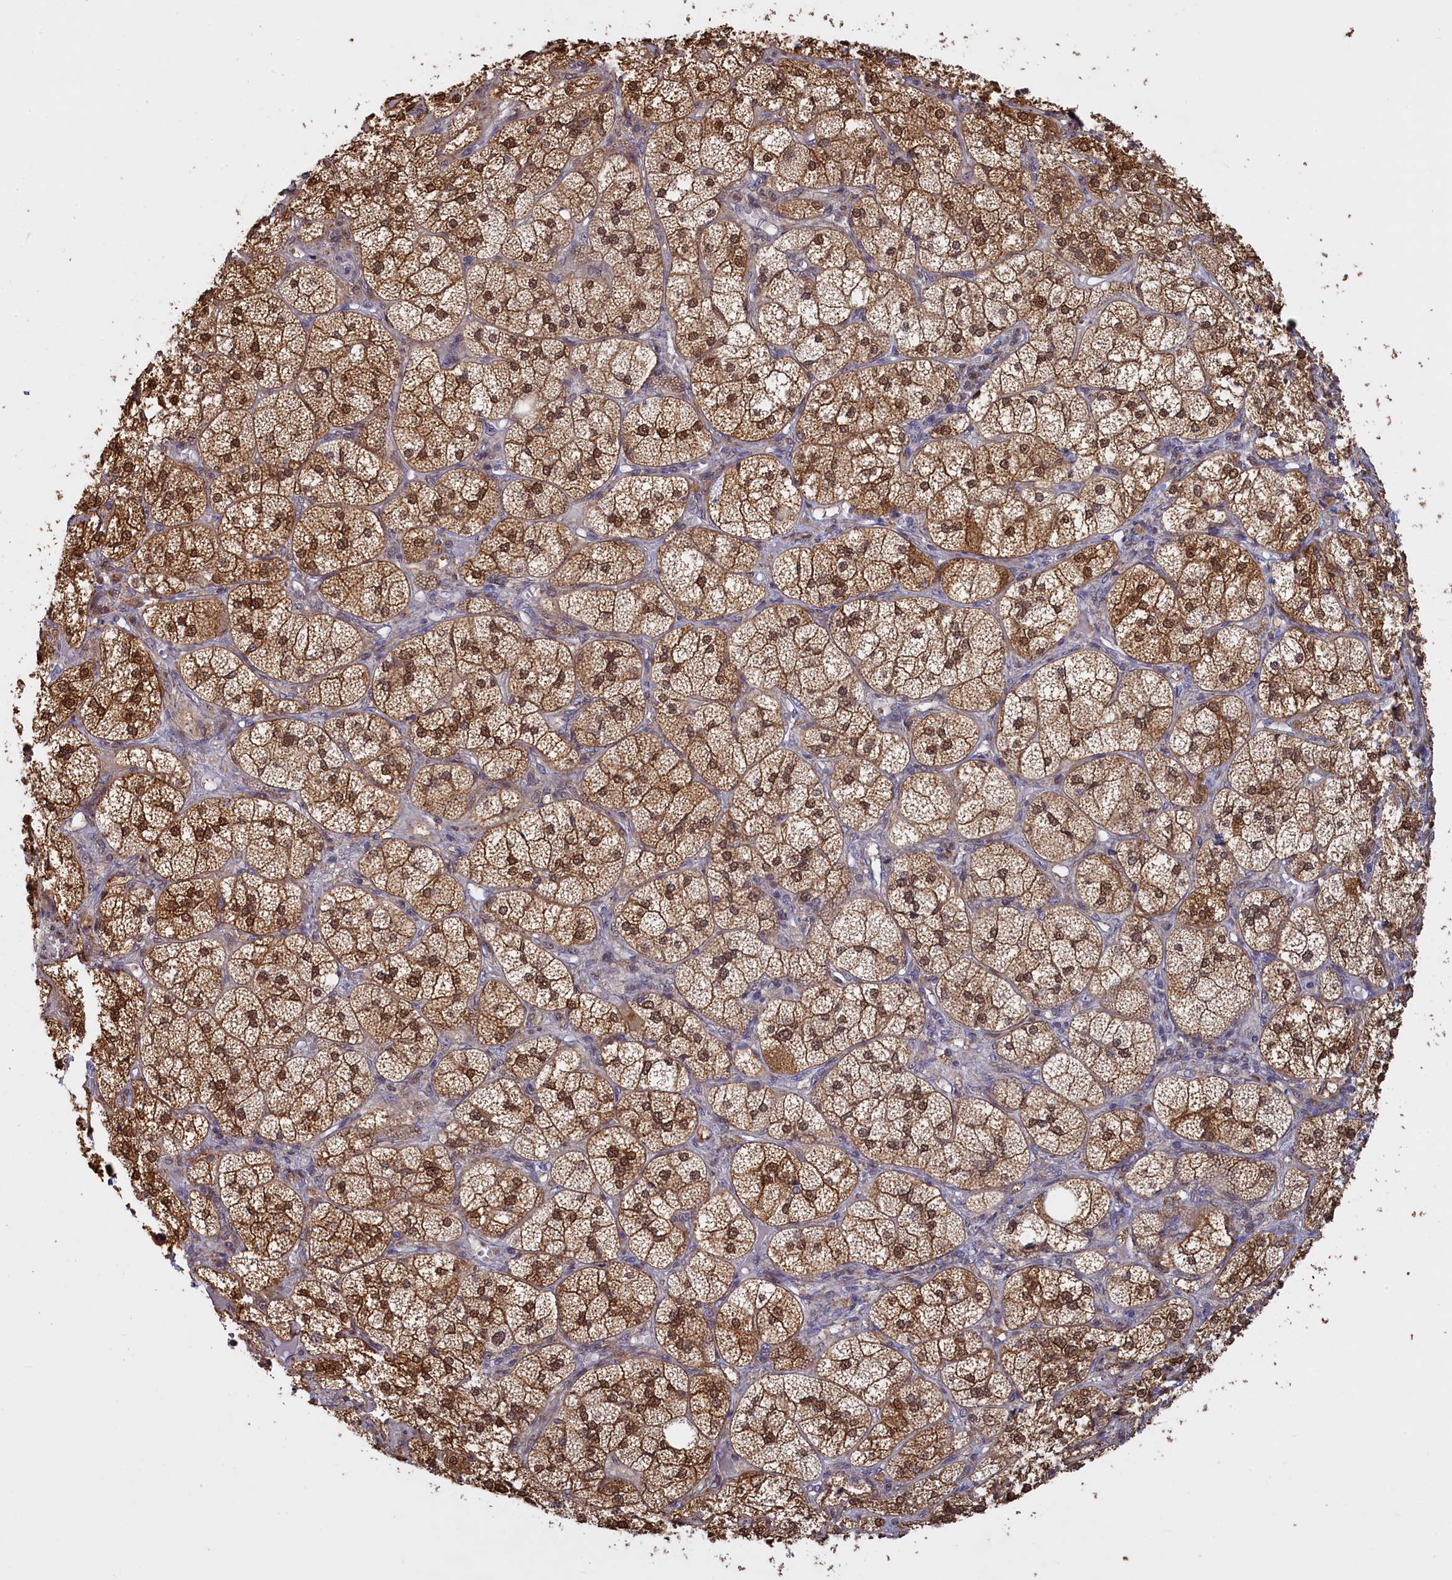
{"staining": {"intensity": "strong", "quantity": ">75%", "location": "cytoplasmic/membranous,nuclear"}, "tissue": "adrenal gland", "cell_type": "Glandular cells", "image_type": "normal", "snomed": [{"axis": "morphology", "description": "Normal tissue, NOS"}, {"axis": "topography", "description": "Adrenal gland"}], "caption": "Immunohistochemistry image of unremarkable human adrenal gland stained for a protein (brown), which exhibits high levels of strong cytoplasmic/membranous,nuclear staining in about >75% of glandular cells.", "gene": "UCHL3", "patient": {"sex": "female", "age": 61}}